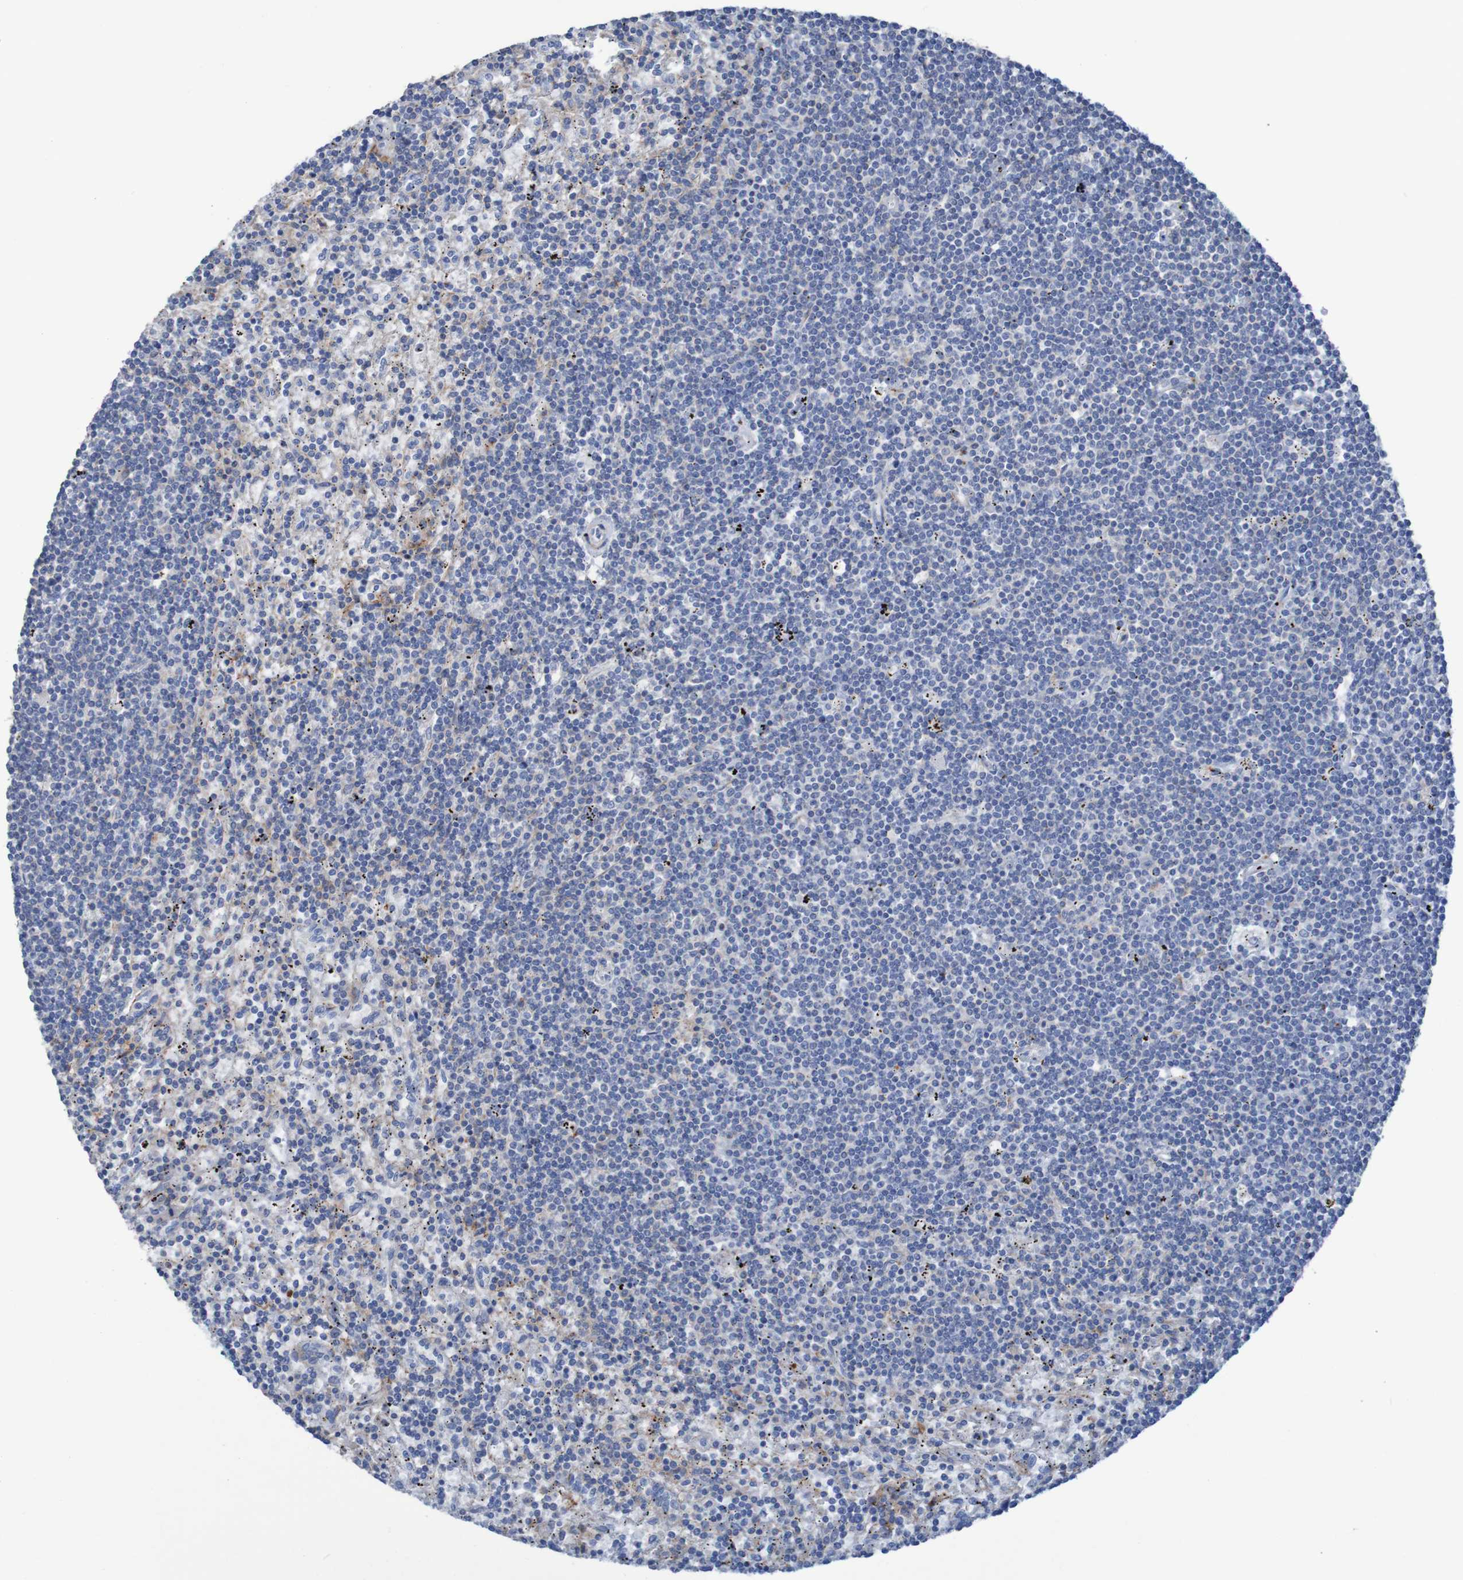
{"staining": {"intensity": "negative", "quantity": "none", "location": "none"}, "tissue": "lymphoma", "cell_type": "Tumor cells", "image_type": "cancer", "snomed": [{"axis": "morphology", "description": "Malignant lymphoma, non-Hodgkin's type, Low grade"}, {"axis": "topography", "description": "Spleen"}], "caption": "Human malignant lymphoma, non-Hodgkin's type (low-grade) stained for a protein using IHC displays no positivity in tumor cells.", "gene": "RNF182", "patient": {"sex": "male", "age": 76}}